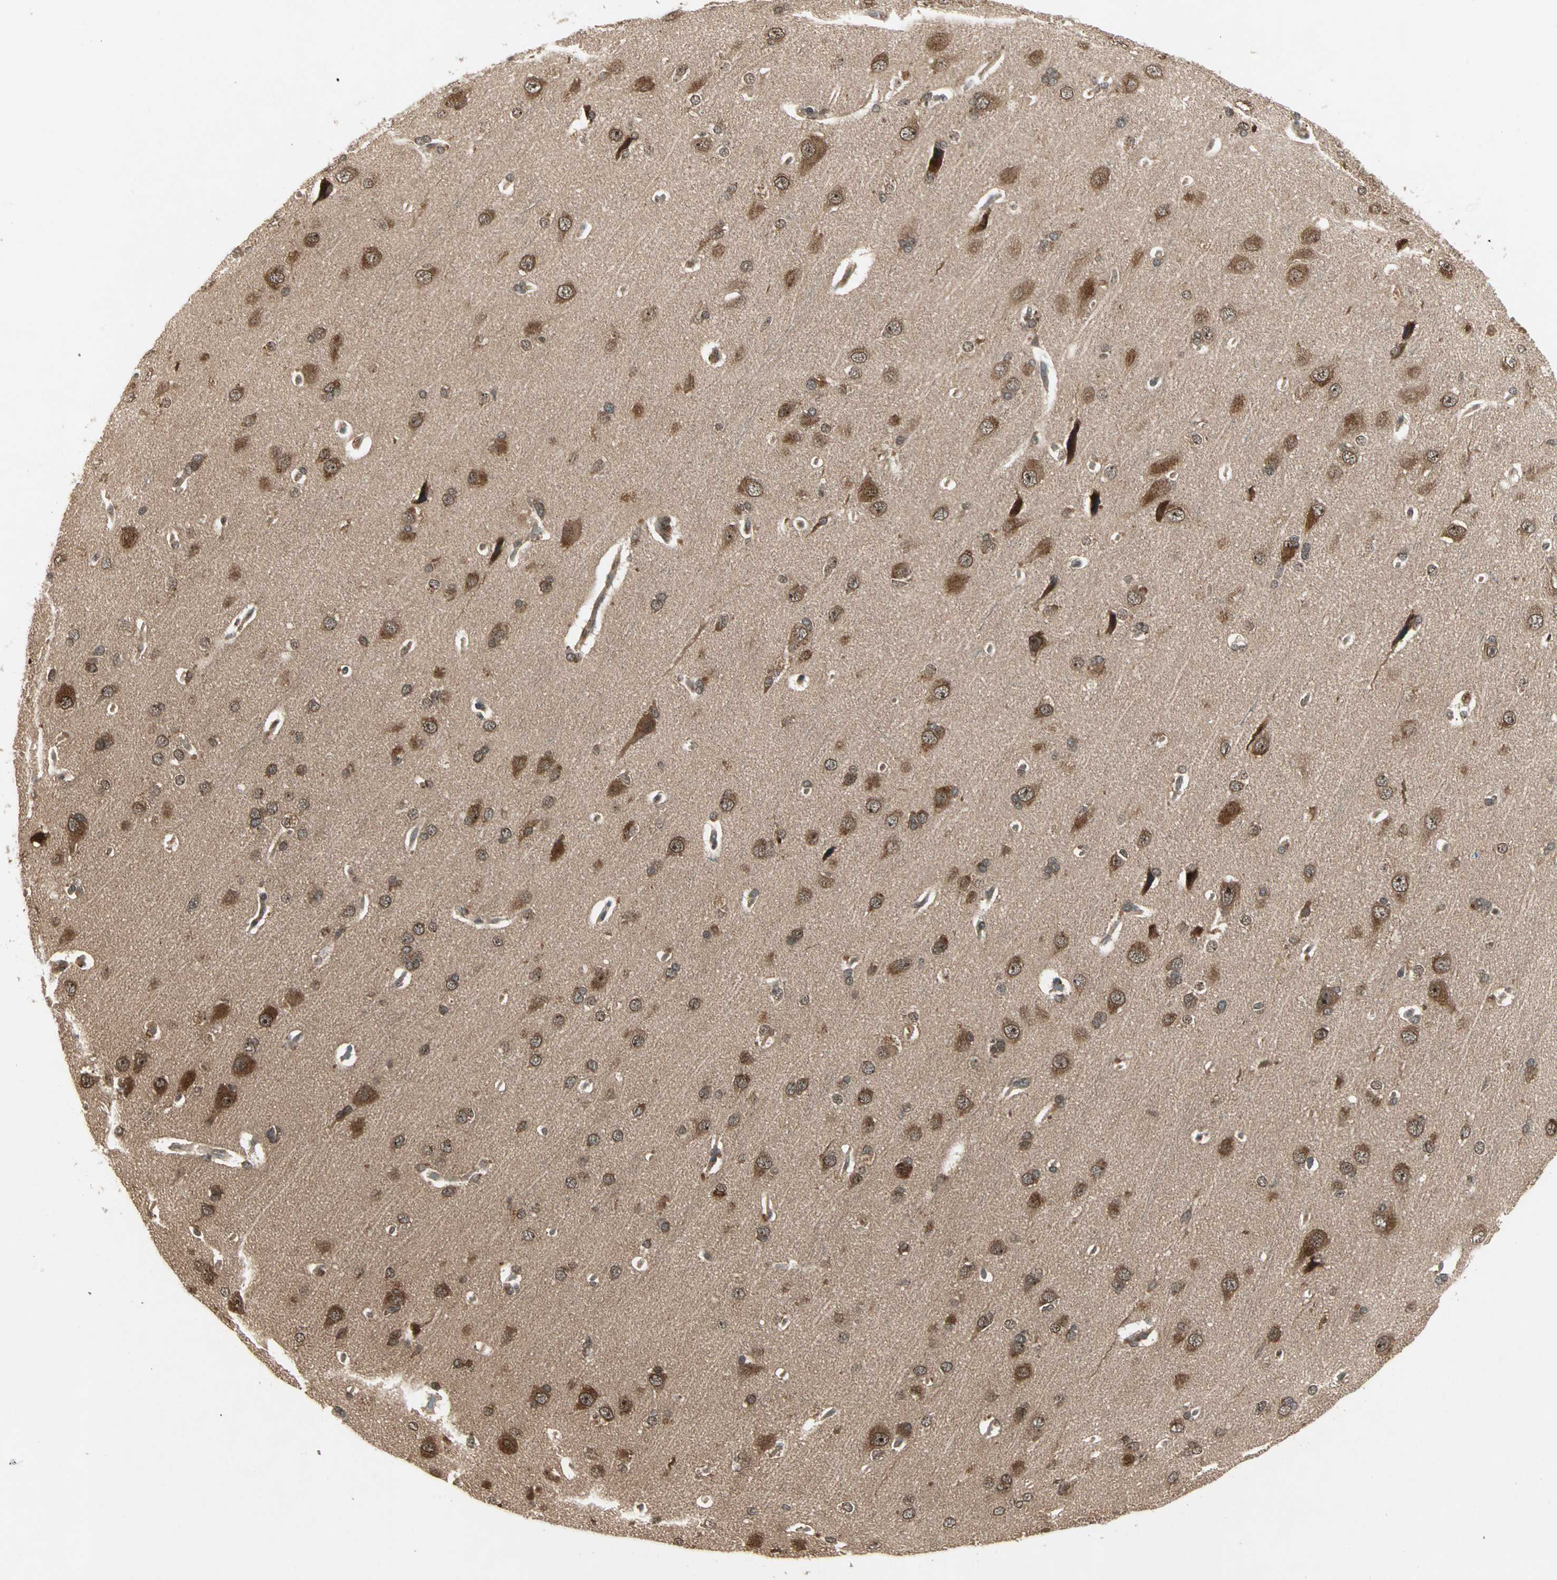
{"staining": {"intensity": "moderate", "quantity": ">75%", "location": "cytoplasmic/membranous,nuclear"}, "tissue": "cerebral cortex", "cell_type": "Endothelial cells", "image_type": "normal", "snomed": [{"axis": "morphology", "description": "Normal tissue, NOS"}, {"axis": "topography", "description": "Cerebral cortex"}], "caption": "A medium amount of moderate cytoplasmic/membranous,nuclear staining is present in approximately >75% of endothelial cells in unremarkable cerebral cortex.", "gene": "CSNK2B", "patient": {"sex": "male", "age": 62}}